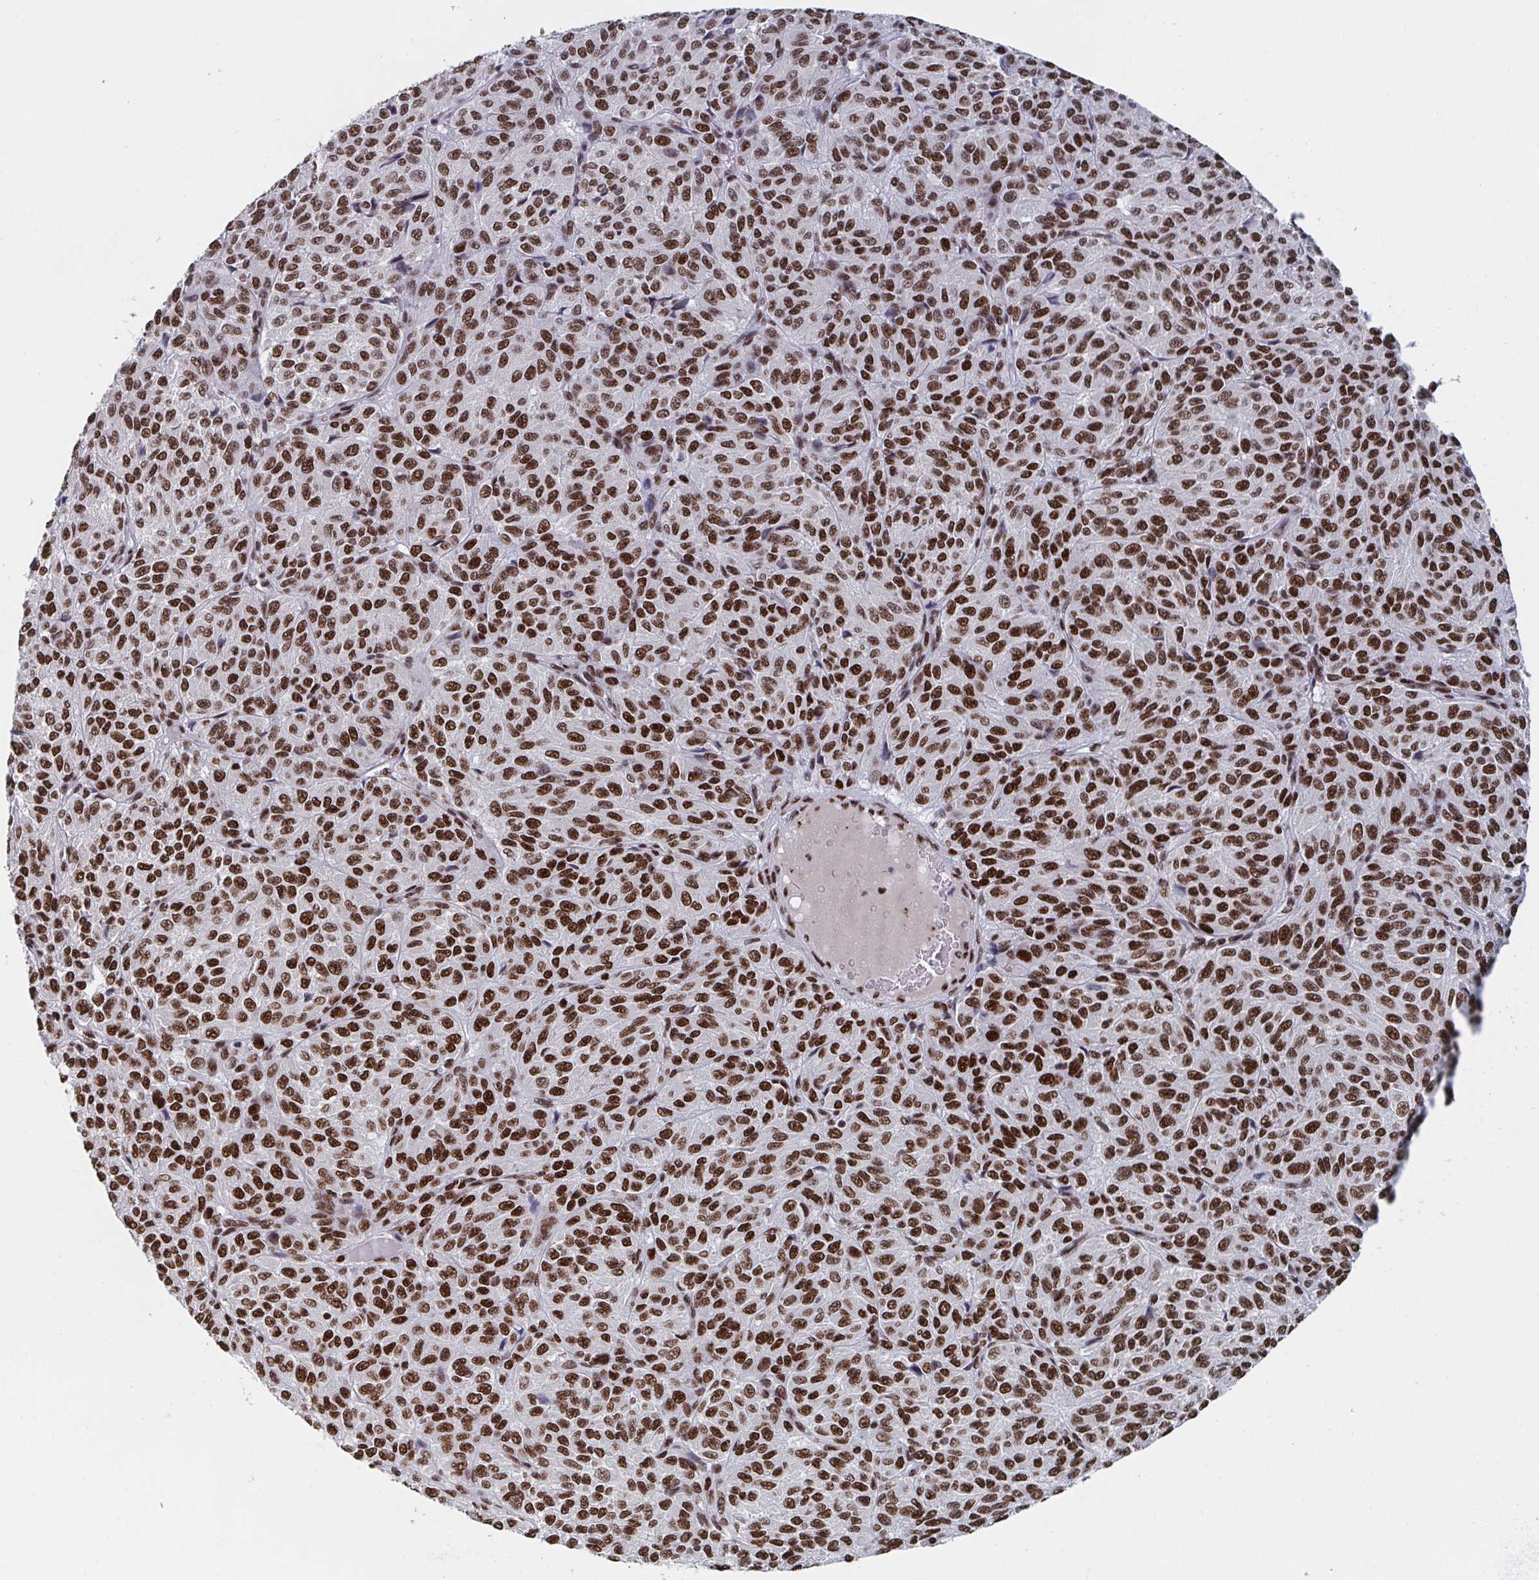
{"staining": {"intensity": "strong", "quantity": ">75%", "location": "nuclear"}, "tissue": "melanoma", "cell_type": "Tumor cells", "image_type": "cancer", "snomed": [{"axis": "morphology", "description": "Malignant melanoma, Metastatic site"}, {"axis": "topography", "description": "Brain"}], "caption": "Human melanoma stained with a protein marker demonstrates strong staining in tumor cells.", "gene": "ZNF607", "patient": {"sex": "female", "age": 56}}